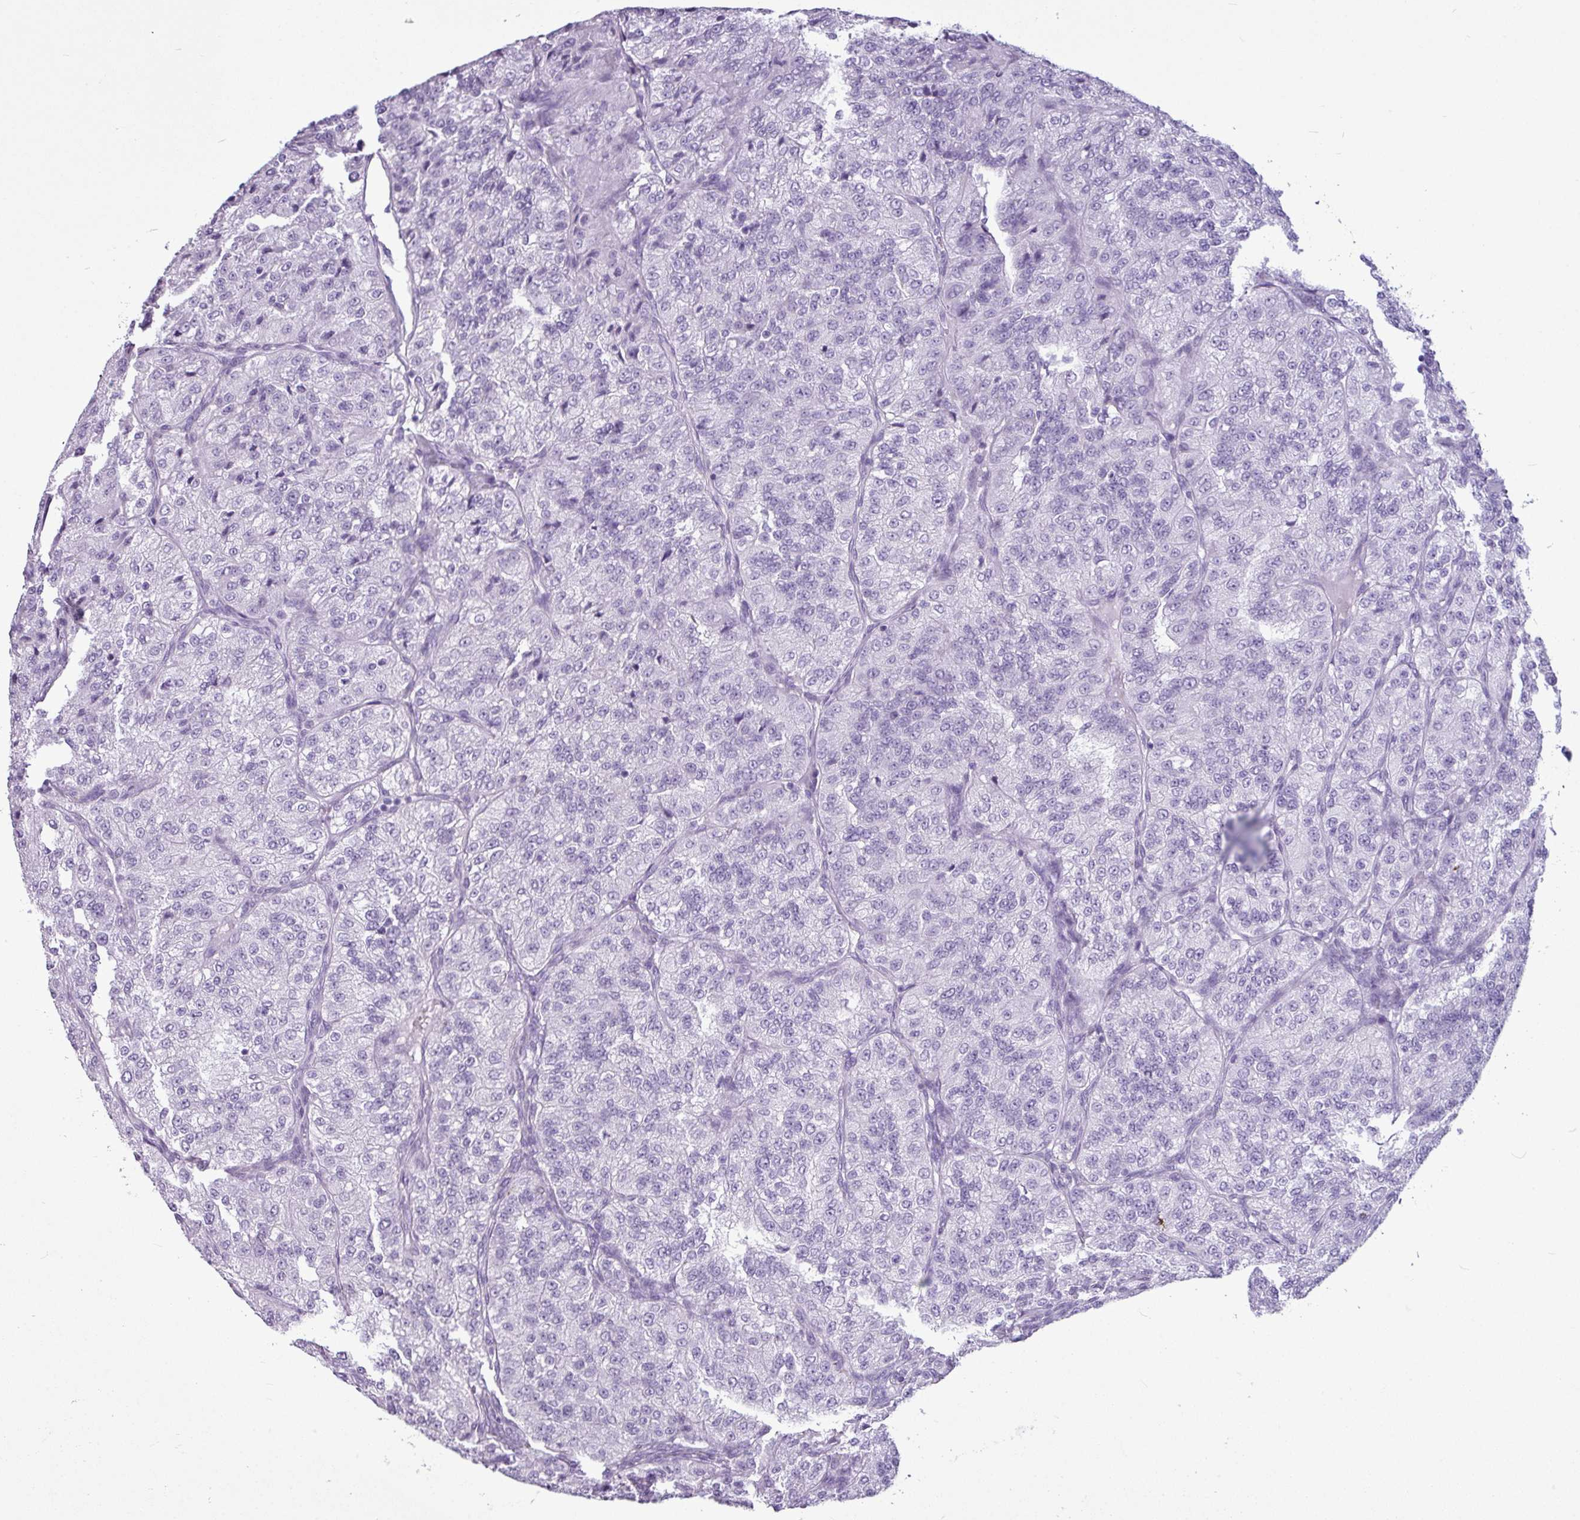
{"staining": {"intensity": "negative", "quantity": "none", "location": "none"}, "tissue": "renal cancer", "cell_type": "Tumor cells", "image_type": "cancer", "snomed": [{"axis": "morphology", "description": "Adenocarcinoma, NOS"}, {"axis": "topography", "description": "Kidney"}], "caption": "Tumor cells show no significant staining in adenocarcinoma (renal).", "gene": "AMY1B", "patient": {"sex": "female", "age": 63}}